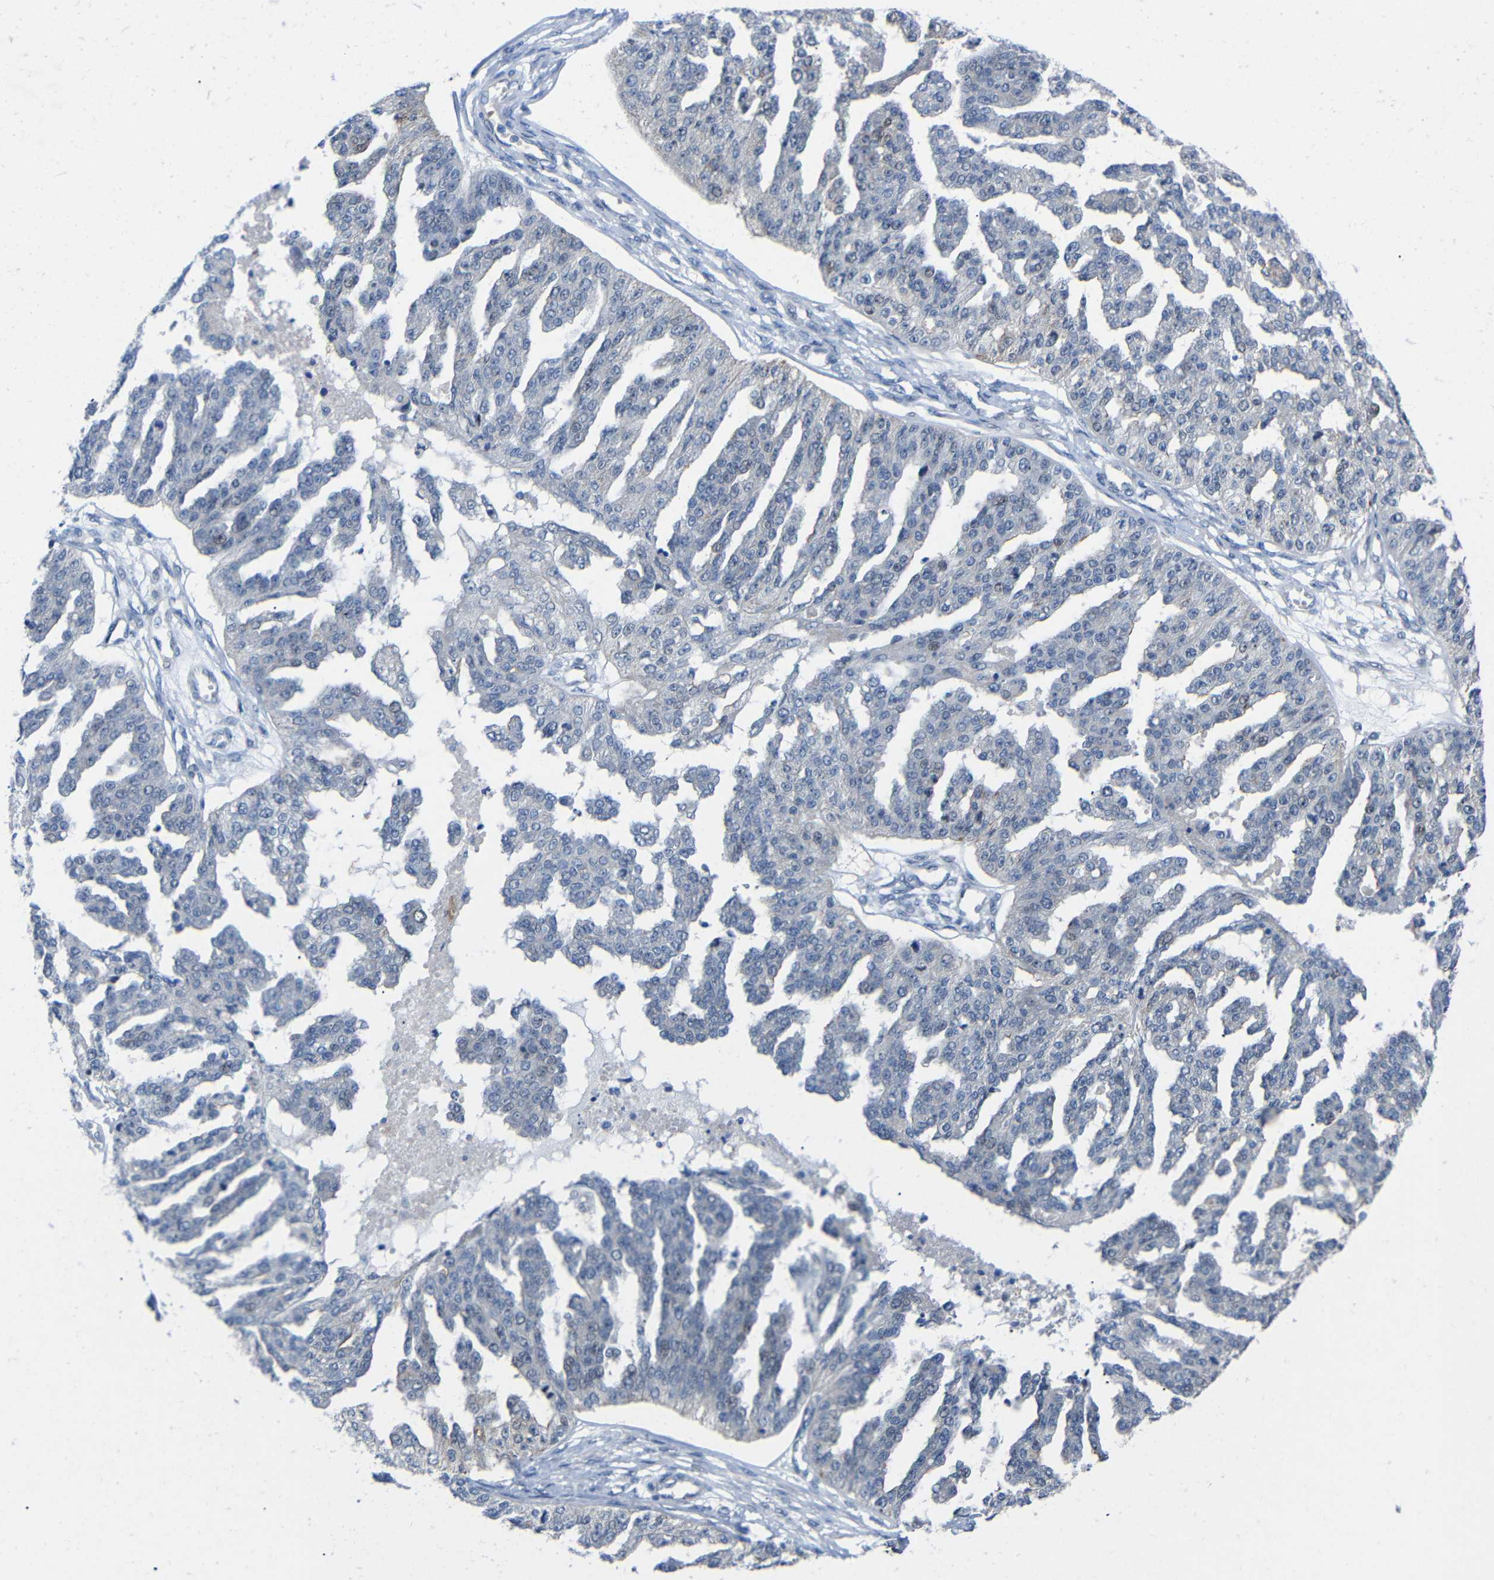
{"staining": {"intensity": "weak", "quantity": "<25%", "location": "nuclear"}, "tissue": "ovarian cancer", "cell_type": "Tumor cells", "image_type": "cancer", "snomed": [{"axis": "morphology", "description": "Cystadenocarcinoma, serous, NOS"}, {"axis": "topography", "description": "Ovary"}], "caption": "Tumor cells show no significant protein positivity in ovarian cancer (serous cystadenocarcinoma).", "gene": "CMTM1", "patient": {"sex": "female", "age": 58}}